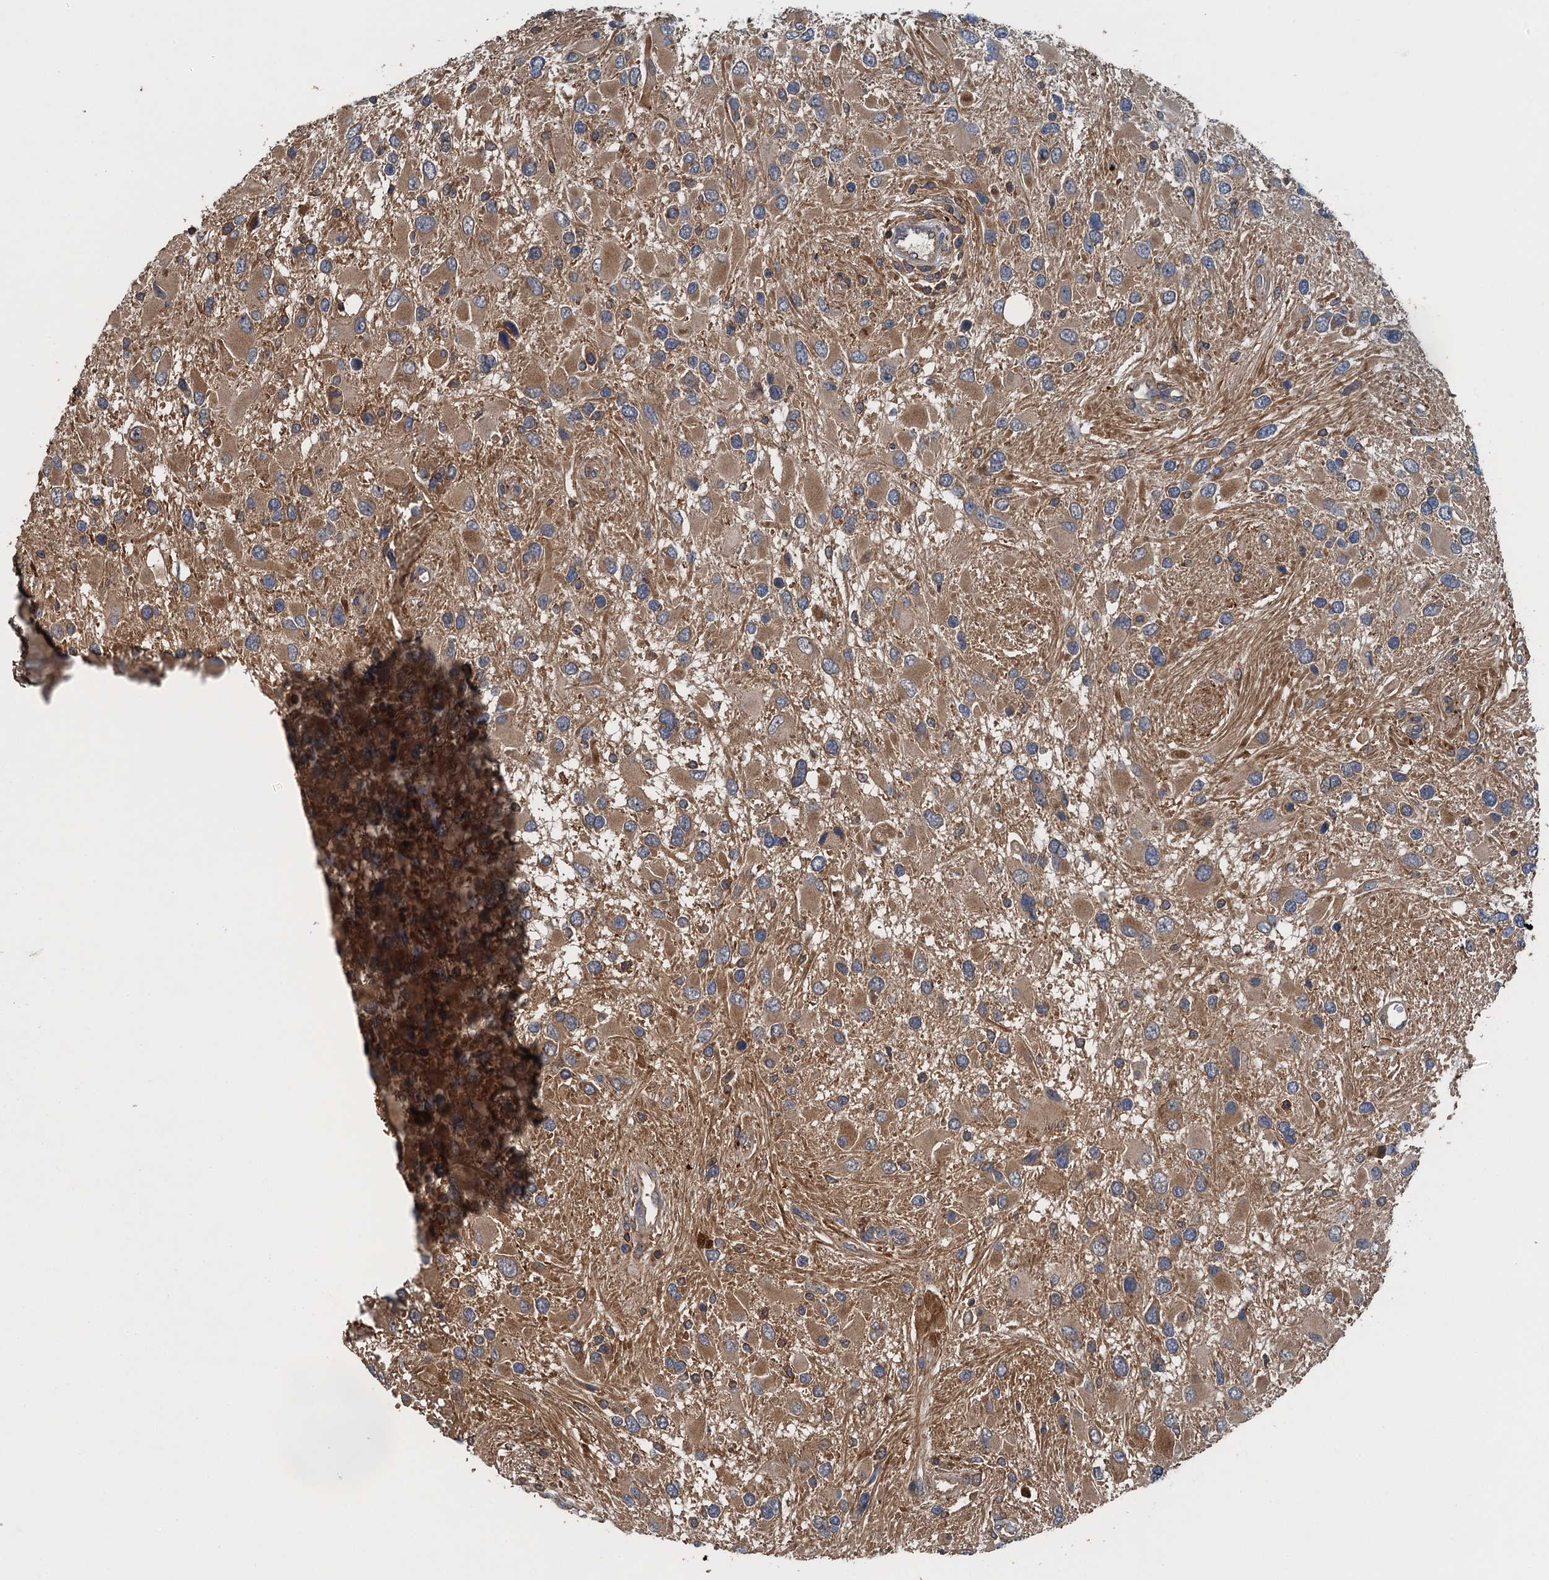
{"staining": {"intensity": "moderate", "quantity": ">75%", "location": "cytoplasmic/membranous"}, "tissue": "glioma", "cell_type": "Tumor cells", "image_type": "cancer", "snomed": [{"axis": "morphology", "description": "Glioma, malignant, High grade"}, {"axis": "topography", "description": "Brain"}], "caption": "Immunohistochemical staining of glioma shows moderate cytoplasmic/membranous protein staining in about >75% of tumor cells. (brown staining indicates protein expression, while blue staining denotes nuclei).", "gene": "BORCS5", "patient": {"sex": "male", "age": 53}}